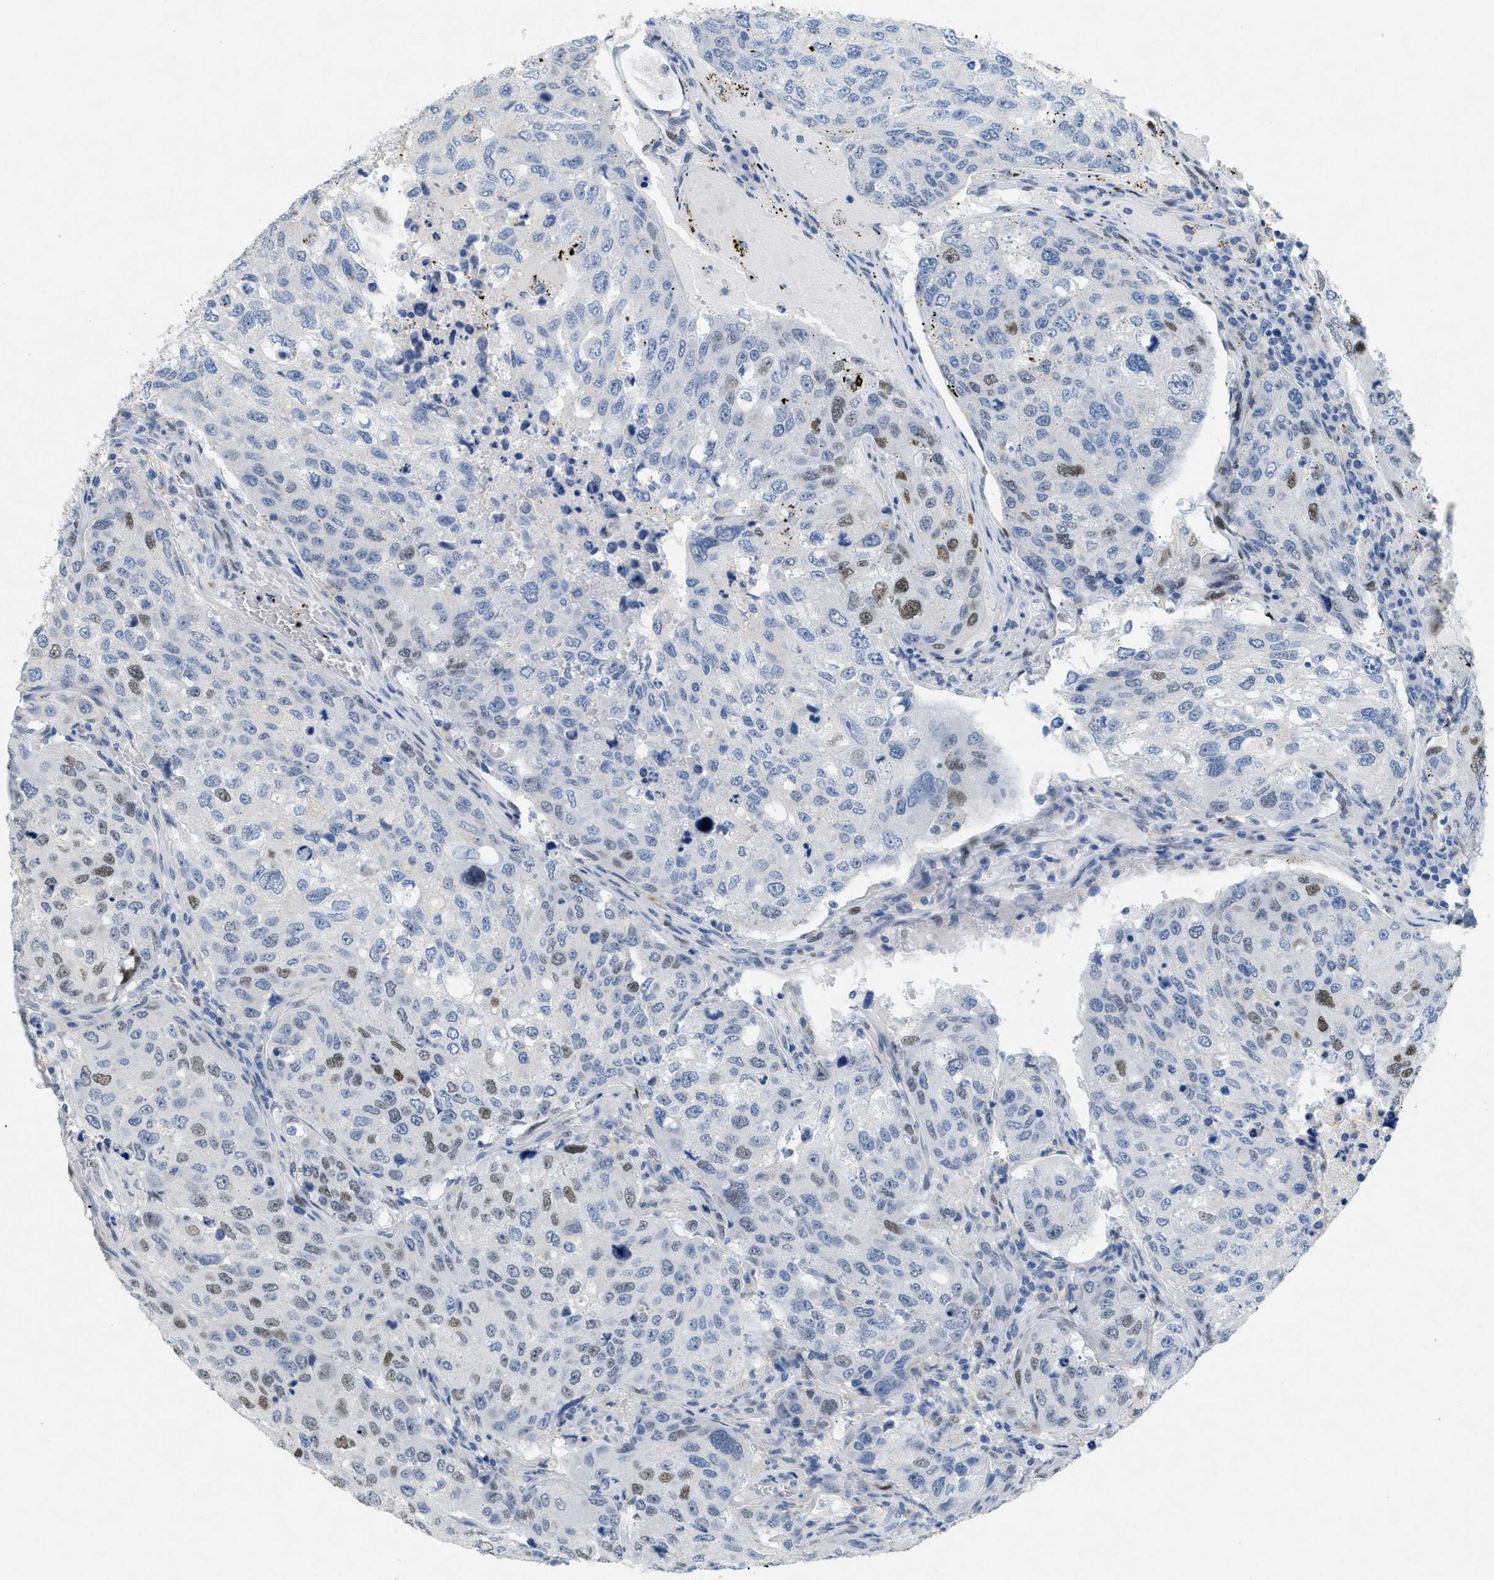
{"staining": {"intensity": "moderate", "quantity": "<25%", "location": "nuclear"}, "tissue": "urothelial cancer", "cell_type": "Tumor cells", "image_type": "cancer", "snomed": [{"axis": "morphology", "description": "Urothelial carcinoma, High grade"}, {"axis": "topography", "description": "Lymph node"}, {"axis": "topography", "description": "Urinary bladder"}], "caption": "Protein staining of urothelial cancer tissue displays moderate nuclear staining in approximately <25% of tumor cells.", "gene": "TASOR", "patient": {"sex": "male", "age": 51}}